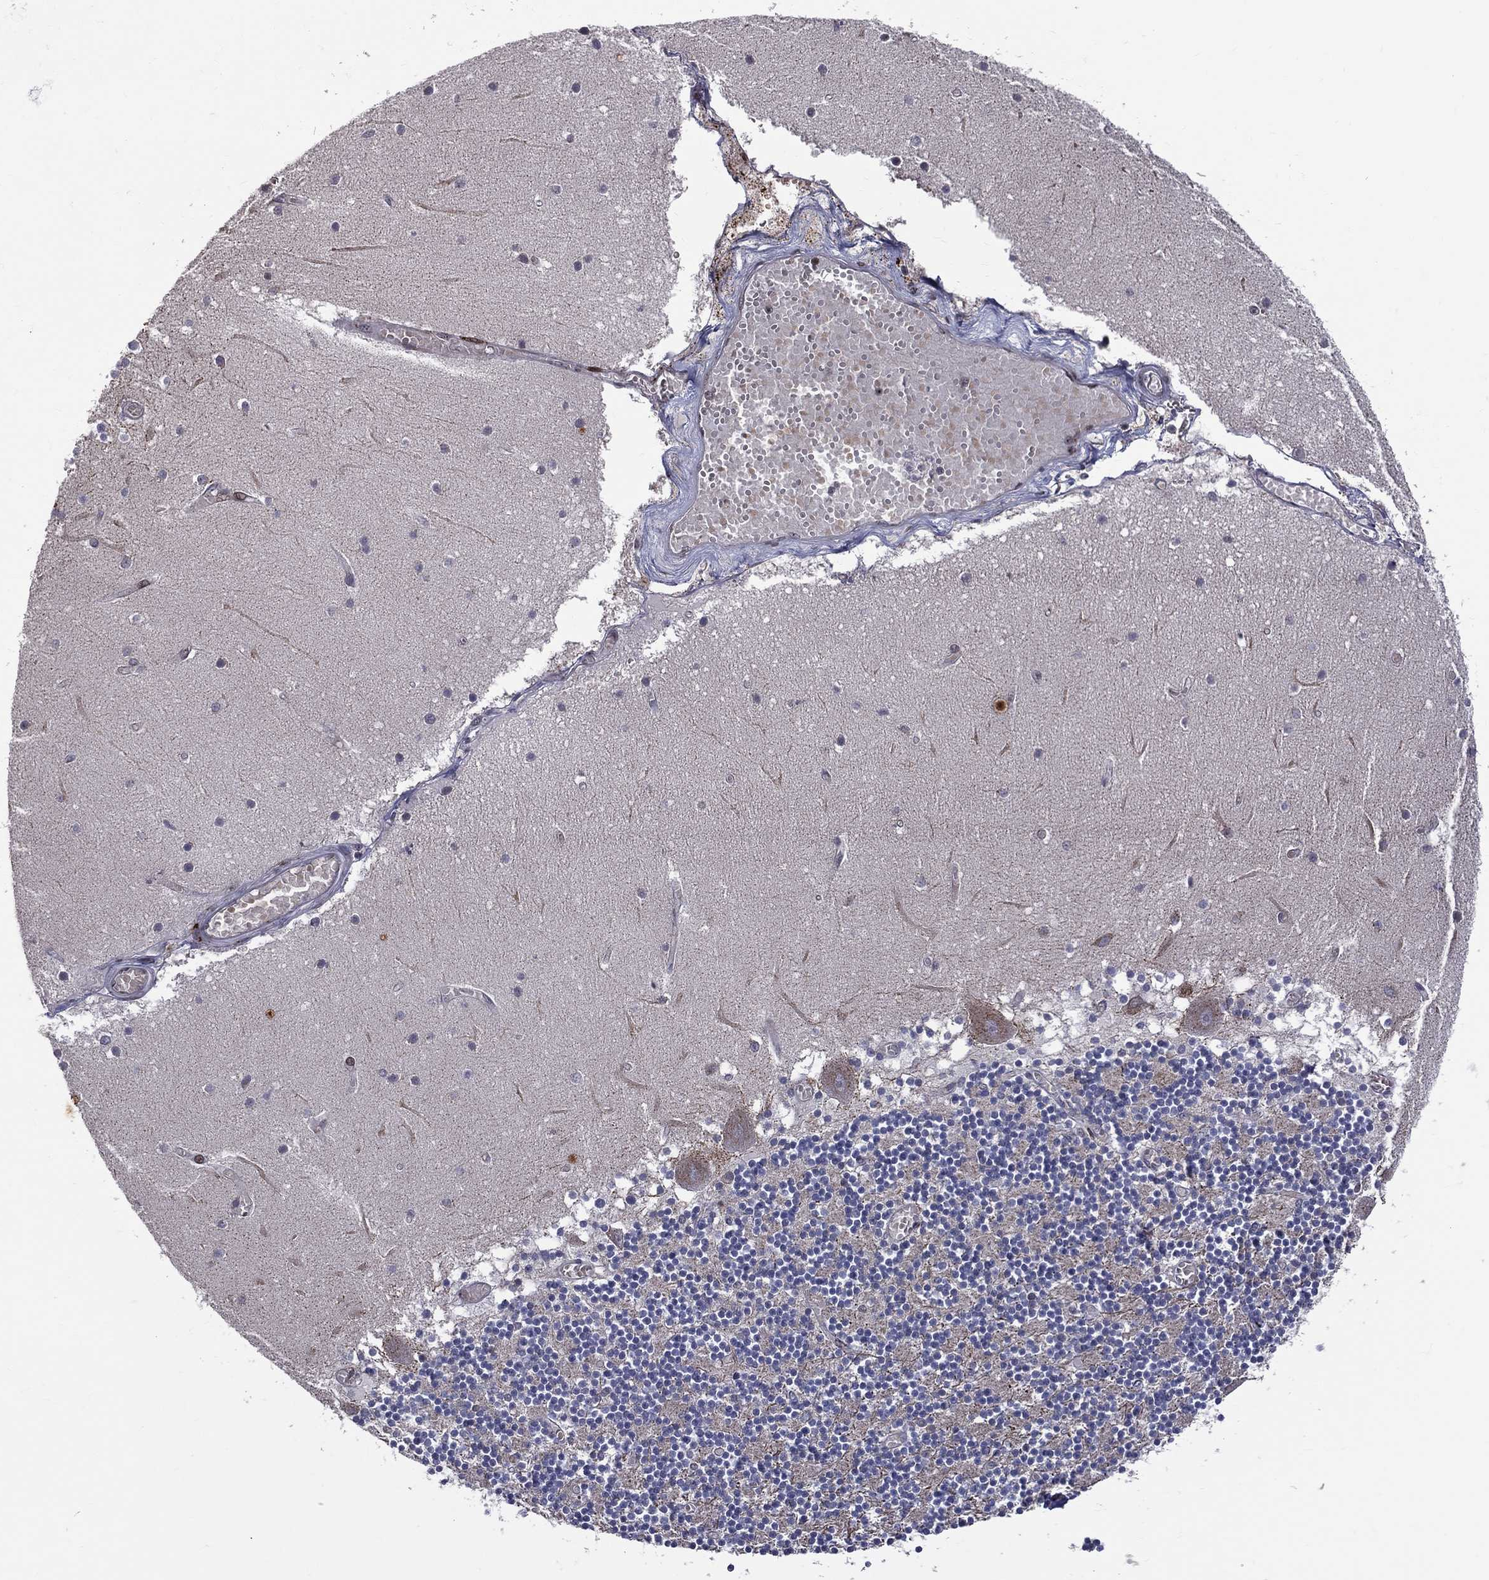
{"staining": {"intensity": "negative", "quantity": "none", "location": "none"}, "tissue": "cerebellum", "cell_type": "Cells in granular layer", "image_type": "normal", "snomed": [{"axis": "morphology", "description": "Normal tissue, NOS"}, {"axis": "topography", "description": "Cerebellum"}], "caption": "This is an immunohistochemistry photomicrograph of unremarkable human cerebellum. There is no positivity in cells in granular layer.", "gene": "VHL", "patient": {"sex": "female", "age": 28}}